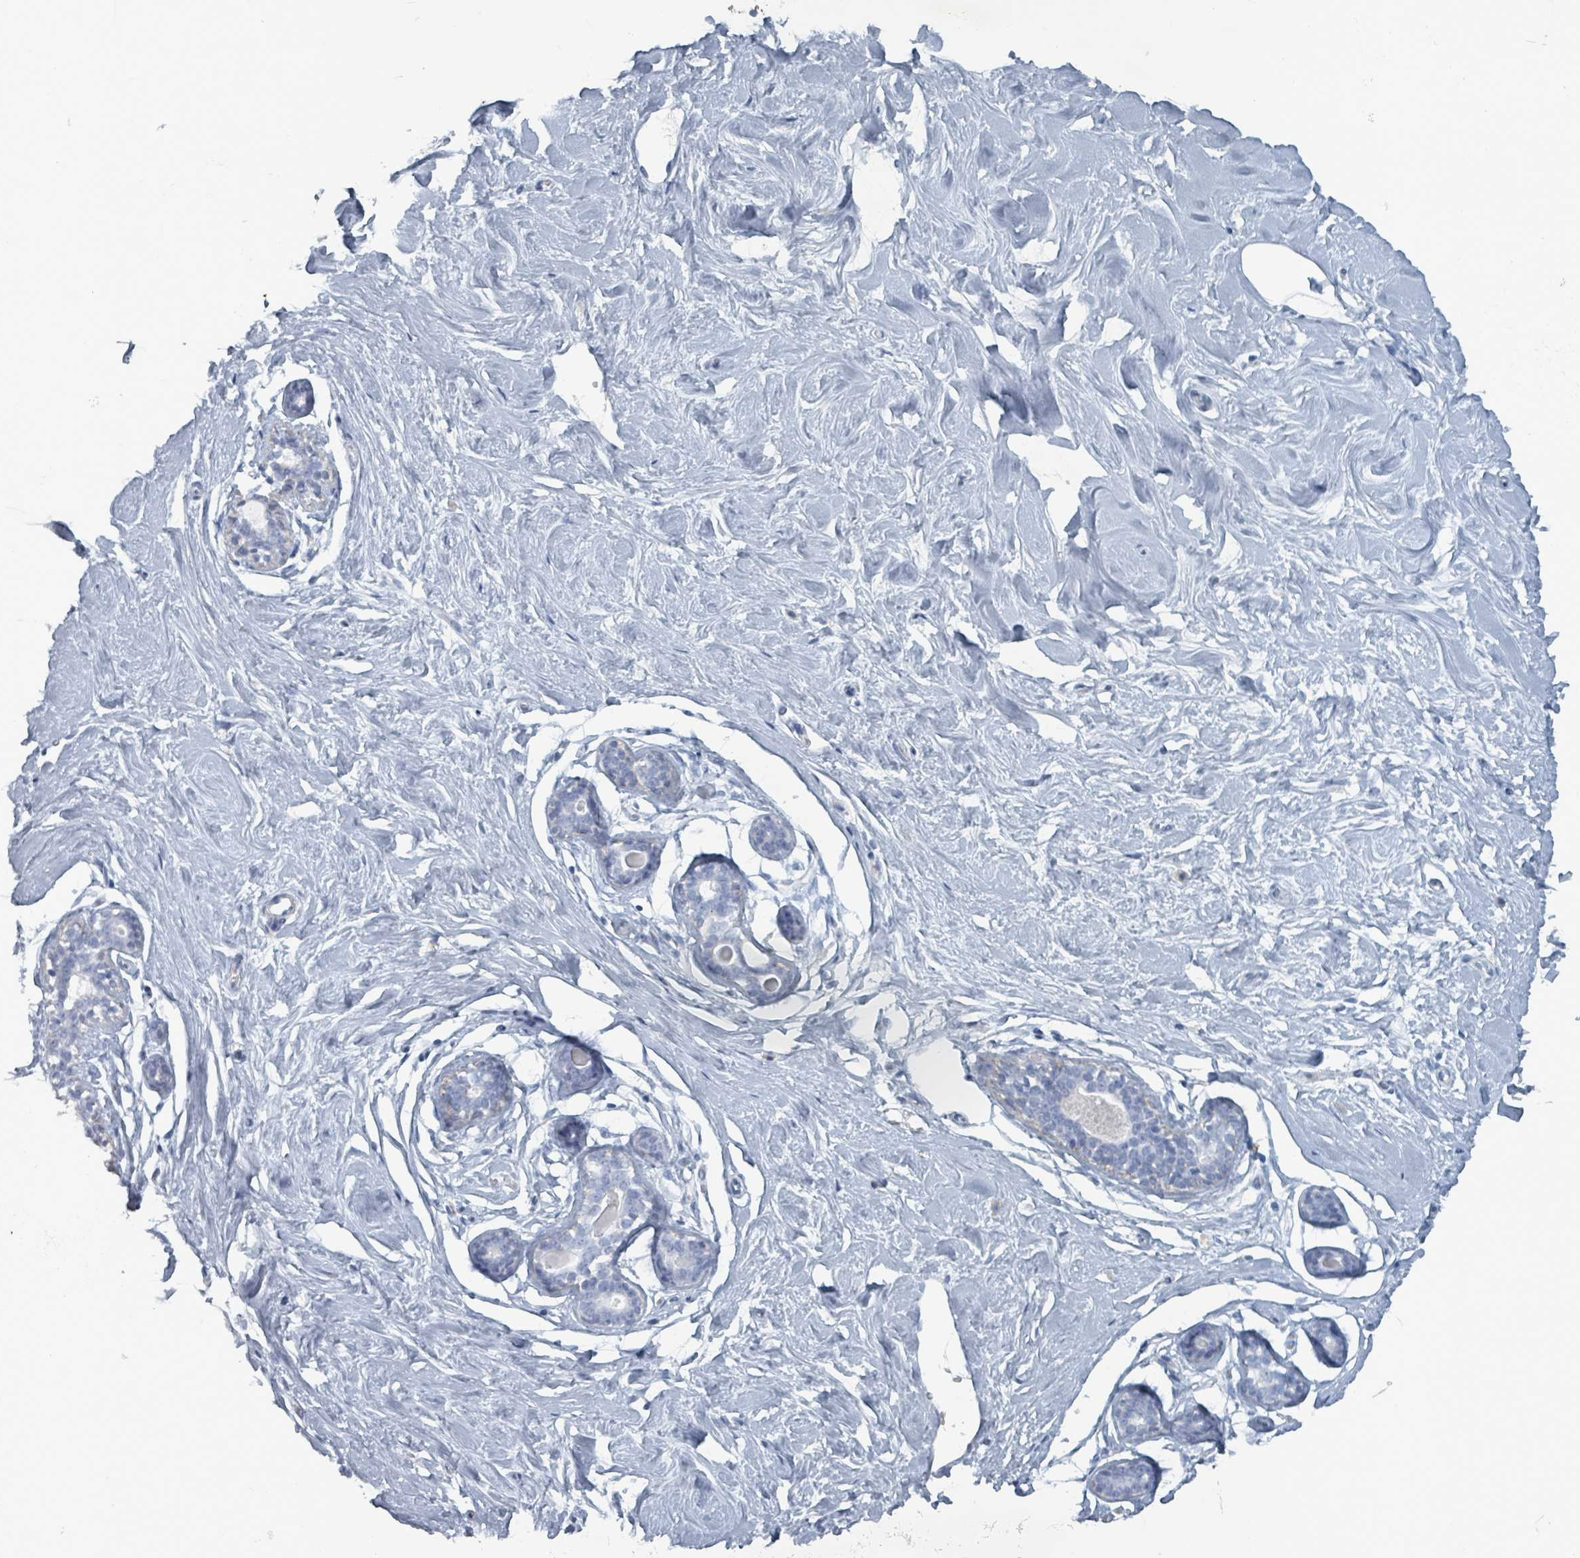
{"staining": {"intensity": "negative", "quantity": "none", "location": "none"}, "tissue": "breast", "cell_type": "Adipocytes", "image_type": "normal", "snomed": [{"axis": "morphology", "description": "Normal tissue, NOS"}, {"axis": "topography", "description": "Breast"}], "caption": "Immunohistochemistry micrograph of unremarkable breast stained for a protein (brown), which displays no expression in adipocytes.", "gene": "HEATR5A", "patient": {"sex": "female", "age": 23}}